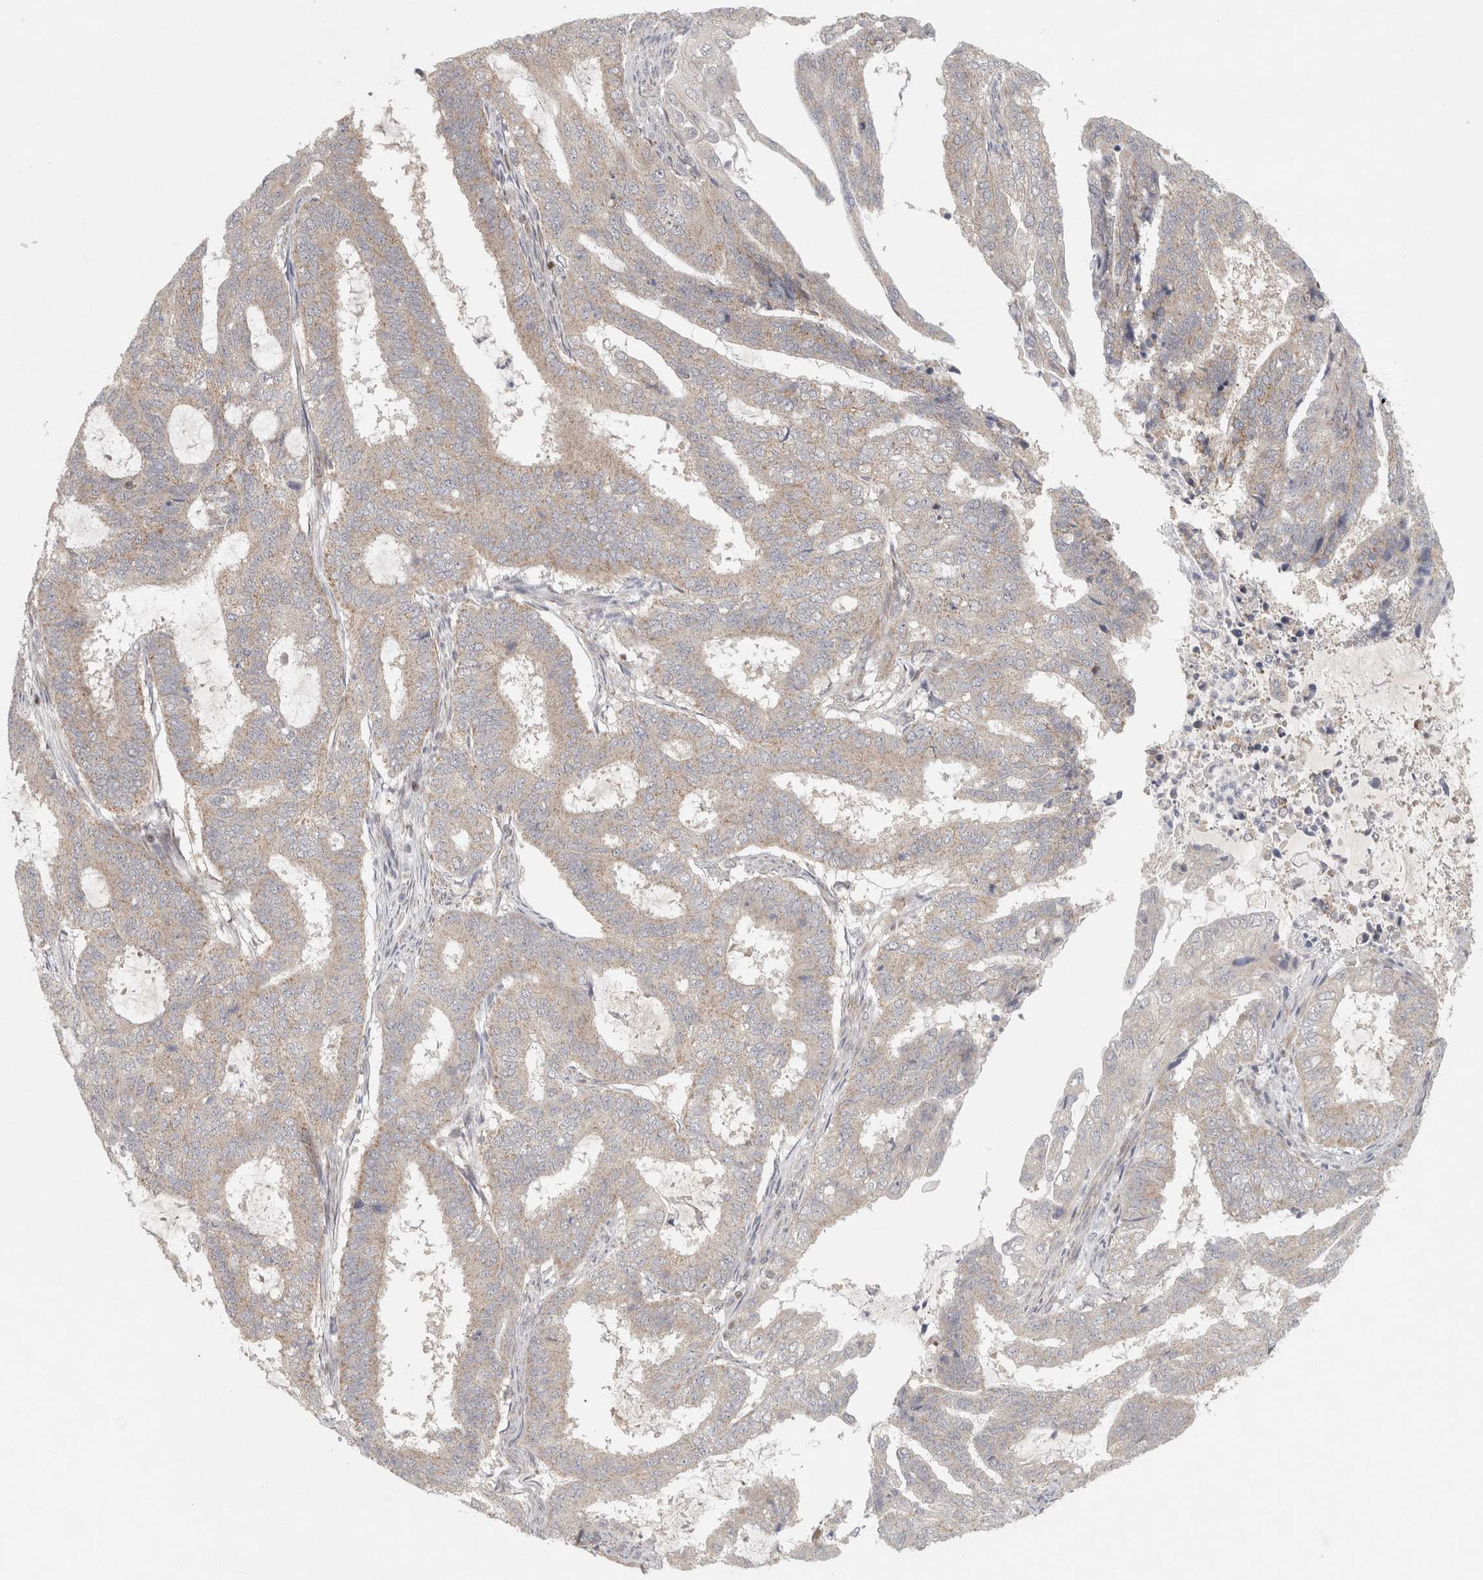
{"staining": {"intensity": "negative", "quantity": "none", "location": "none"}, "tissue": "endometrial cancer", "cell_type": "Tumor cells", "image_type": "cancer", "snomed": [{"axis": "morphology", "description": "Adenocarcinoma, NOS"}, {"axis": "topography", "description": "Endometrium"}], "caption": "There is no significant expression in tumor cells of adenocarcinoma (endometrial).", "gene": "KDM8", "patient": {"sex": "female", "age": 51}}